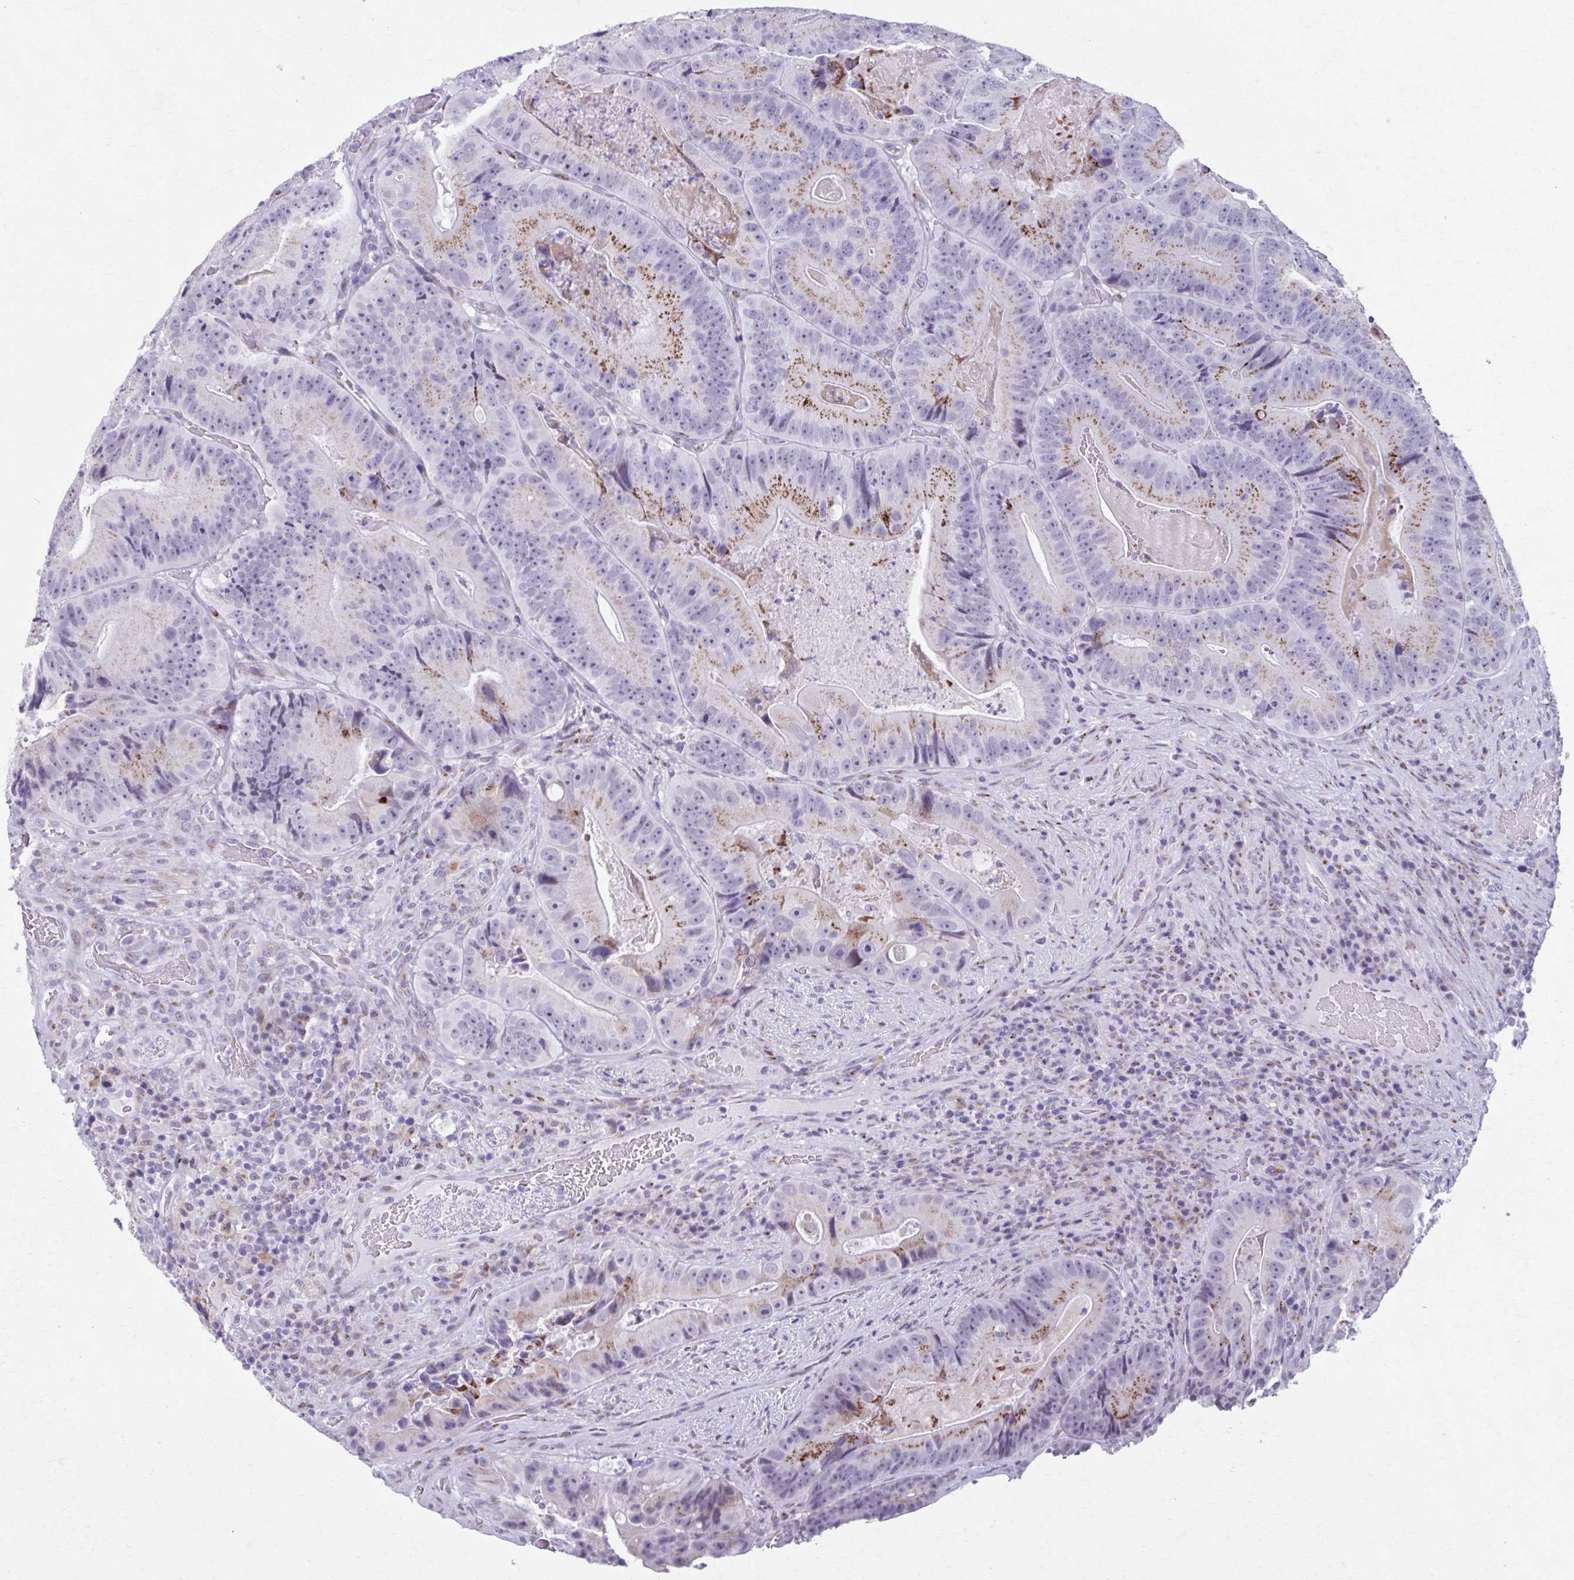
{"staining": {"intensity": "moderate", "quantity": "25%-75%", "location": "cytoplasmic/membranous"}, "tissue": "colorectal cancer", "cell_type": "Tumor cells", "image_type": "cancer", "snomed": [{"axis": "morphology", "description": "Adenocarcinoma, NOS"}, {"axis": "topography", "description": "Colon"}], "caption": "An immunohistochemistry image of neoplastic tissue is shown. Protein staining in brown labels moderate cytoplasmic/membranous positivity in colorectal cancer within tumor cells. (brown staining indicates protein expression, while blue staining denotes nuclei).", "gene": "ZNF682", "patient": {"sex": "female", "age": 86}}